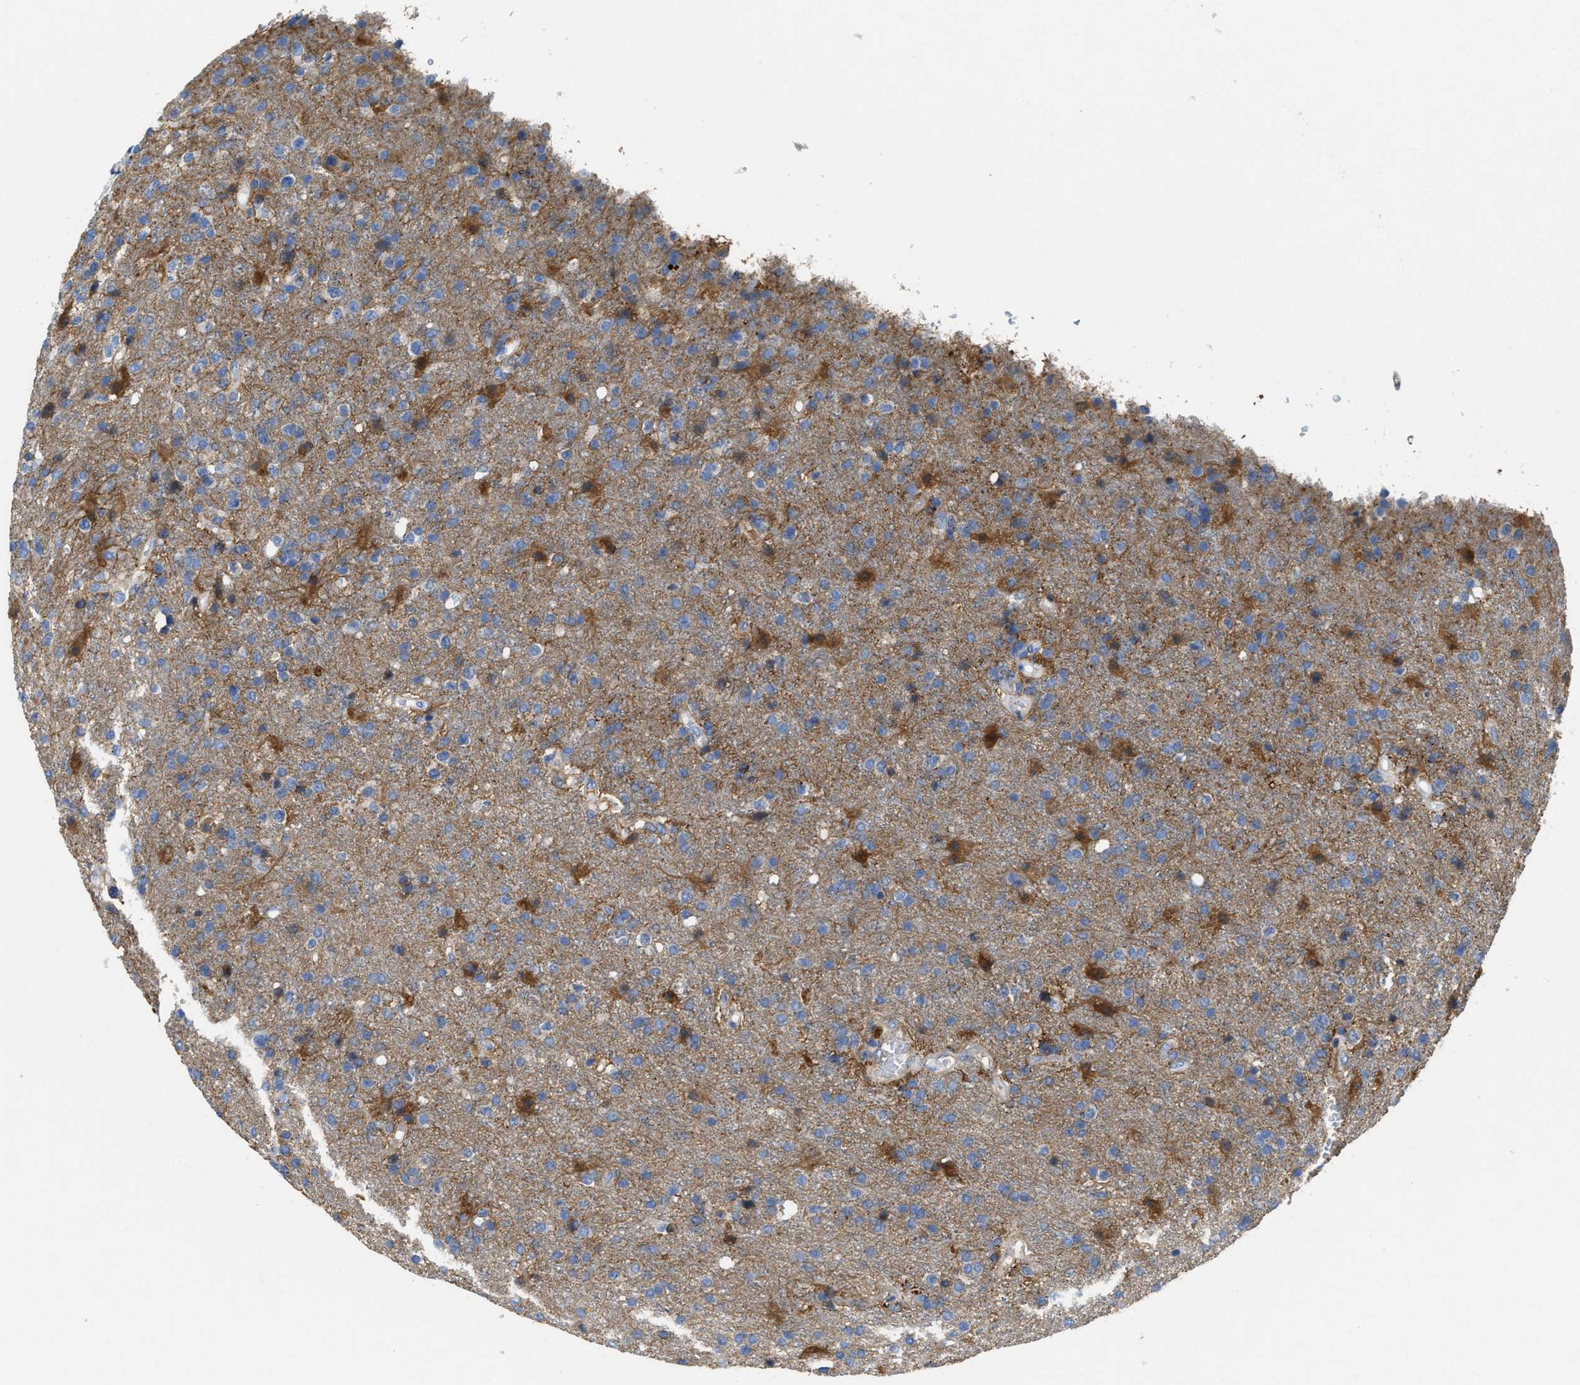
{"staining": {"intensity": "moderate", "quantity": "<25%", "location": "cytoplasmic/membranous"}, "tissue": "glioma", "cell_type": "Tumor cells", "image_type": "cancer", "snomed": [{"axis": "morphology", "description": "Glioma, malignant, High grade"}, {"axis": "topography", "description": "Brain"}], "caption": "This image reveals malignant glioma (high-grade) stained with immunohistochemistry to label a protein in brown. The cytoplasmic/membranous of tumor cells show moderate positivity for the protein. Nuclei are counter-stained blue.", "gene": "ASS1", "patient": {"sex": "male", "age": 72}}